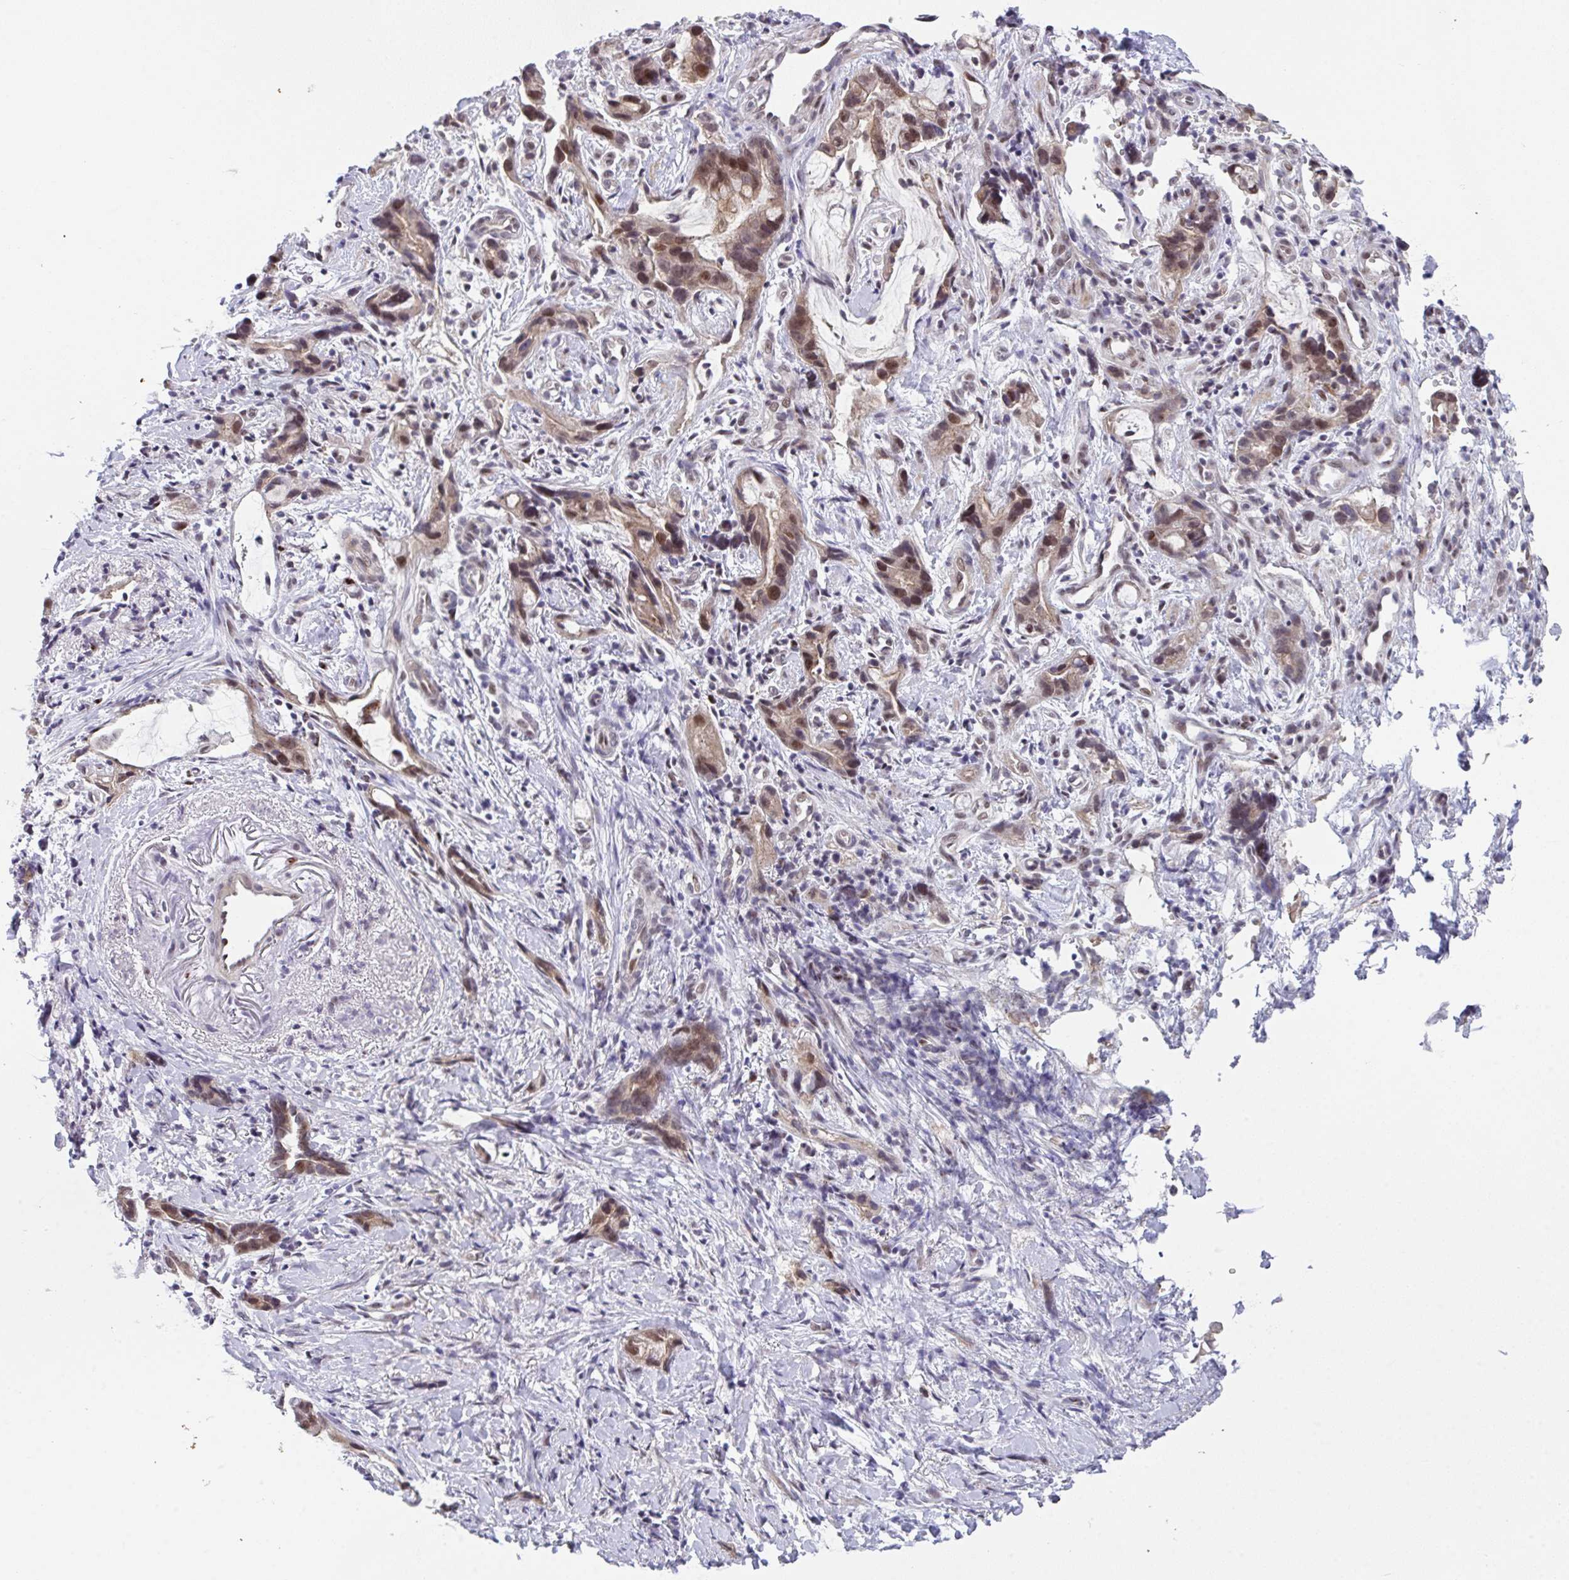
{"staining": {"intensity": "moderate", "quantity": ">75%", "location": "cytoplasmic/membranous,nuclear"}, "tissue": "stomach cancer", "cell_type": "Tumor cells", "image_type": "cancer", "snomed": [{"axis": "morphology", "description": "Adenocarcinoma, NOS"}, {"axis": "topography", "description": "Stomach"}], "caption": "Approximately >75% of tumor cells in human stomach adenocarcinoma show moderate cytoplasmic/membranous and nuclear protein positivity as visualized by brown immunohistochemical staining.", "gene": "RBM18", "patient": {"sex": "male", "age": 55}}